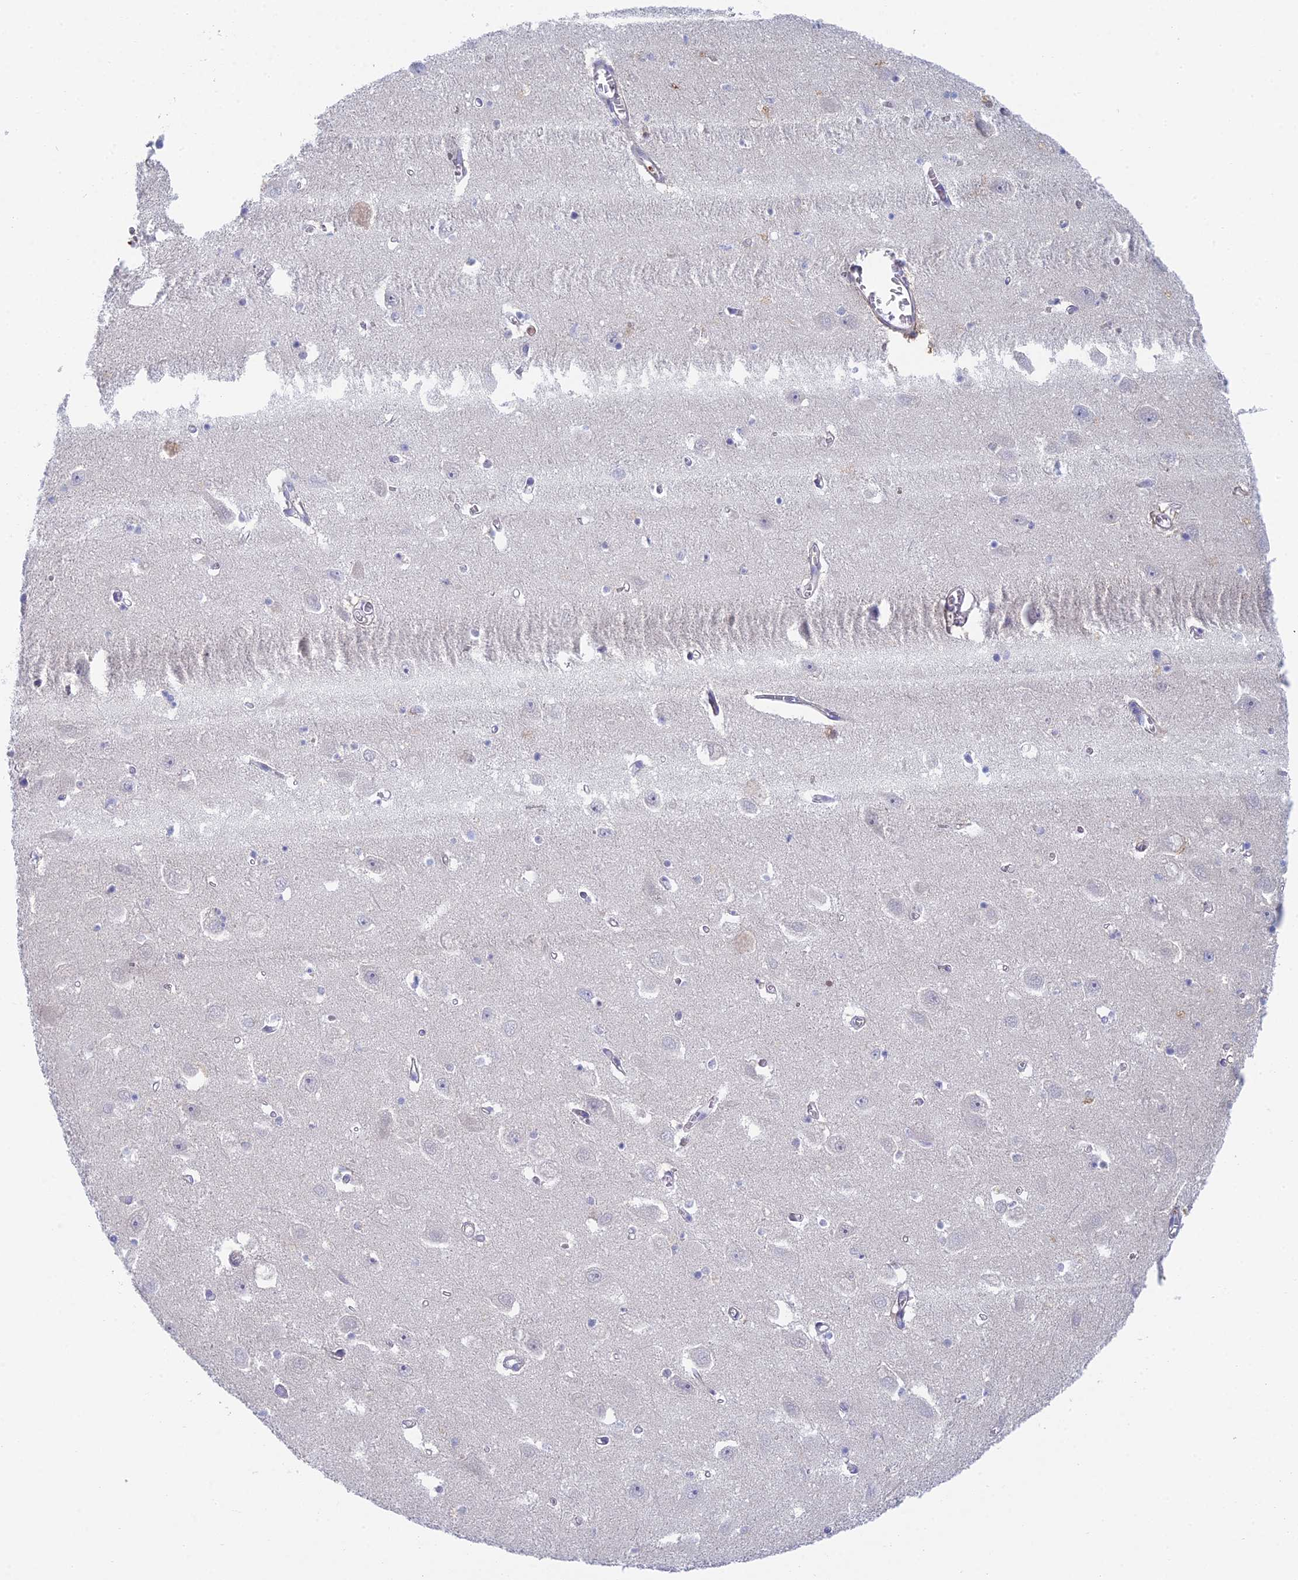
{"staining": {"intensity": "negative", "quantity": "none", "location": "none"}, "tissue": "hippocampus", "cell_type": "Glial cells", "image_type": "normal", "snomed": [{"axis": "morphology", "description": "Normal tissue, NOS"}, {"axis": "topography", "description": "Hippocampus"}], "caption": "Image shows no protein staining in glial cells of unremarkable hippocampus.", "gene": "STRN4", "patient": {"sex": "female", "age": 64}}